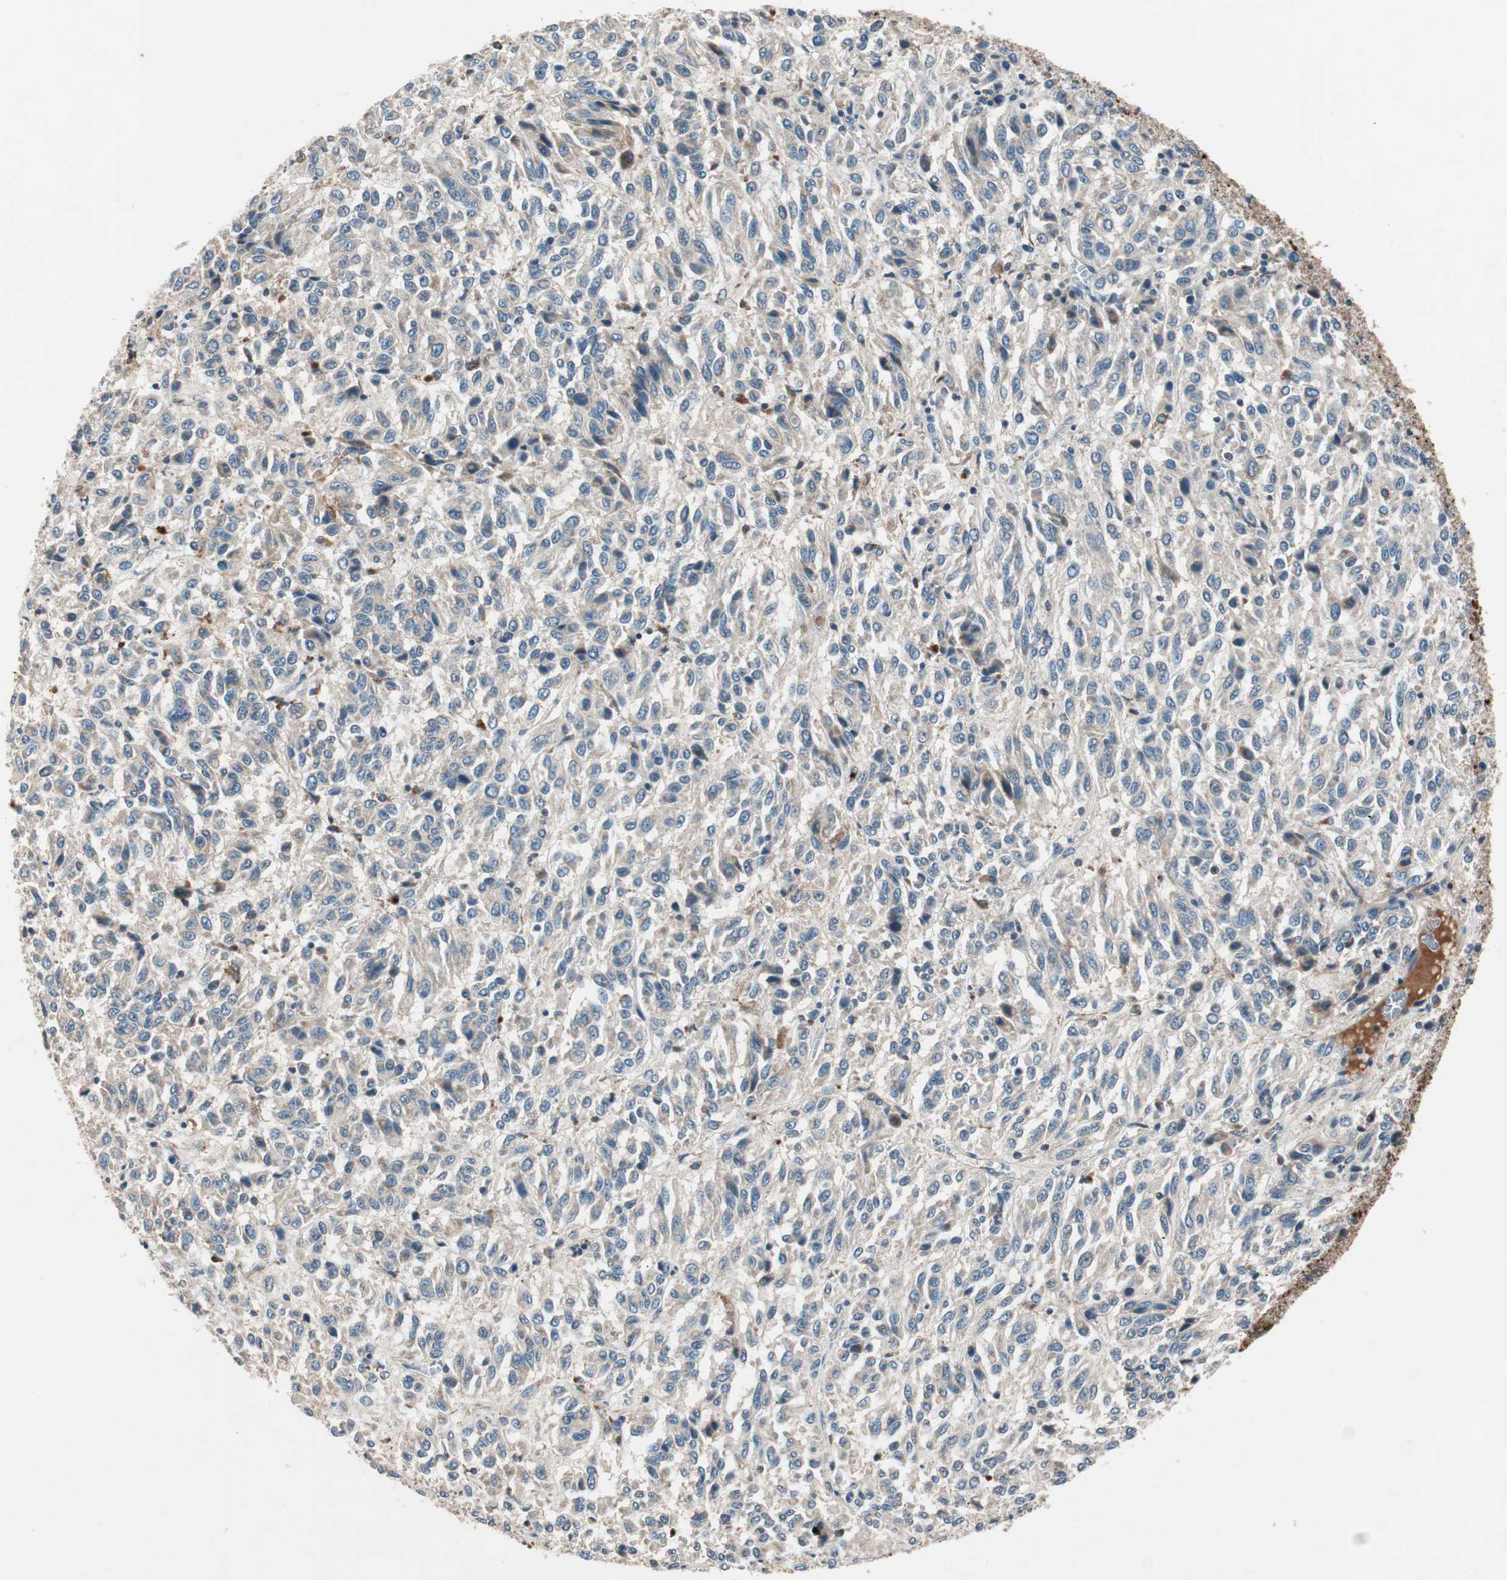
{"staining": {"intensity": "weak", "quantity": "<25%", "location": "cytoplasmic/membranous"}, "tissue": "melanoma", "cell_type": "Tumor cells", "image_type": "cancer", "snomed": [{"axis": "morphology", "description": "Malignant melanoma, Metastatic site"}, {"axis": "topography", "description": "Lung"}], "caption": "Protein analysis of malignant melanoma (metastatic site) reveals no significant staining in tumor cells.", "gene": "HPN", "patient": {"sex": "male", "age": 64}}